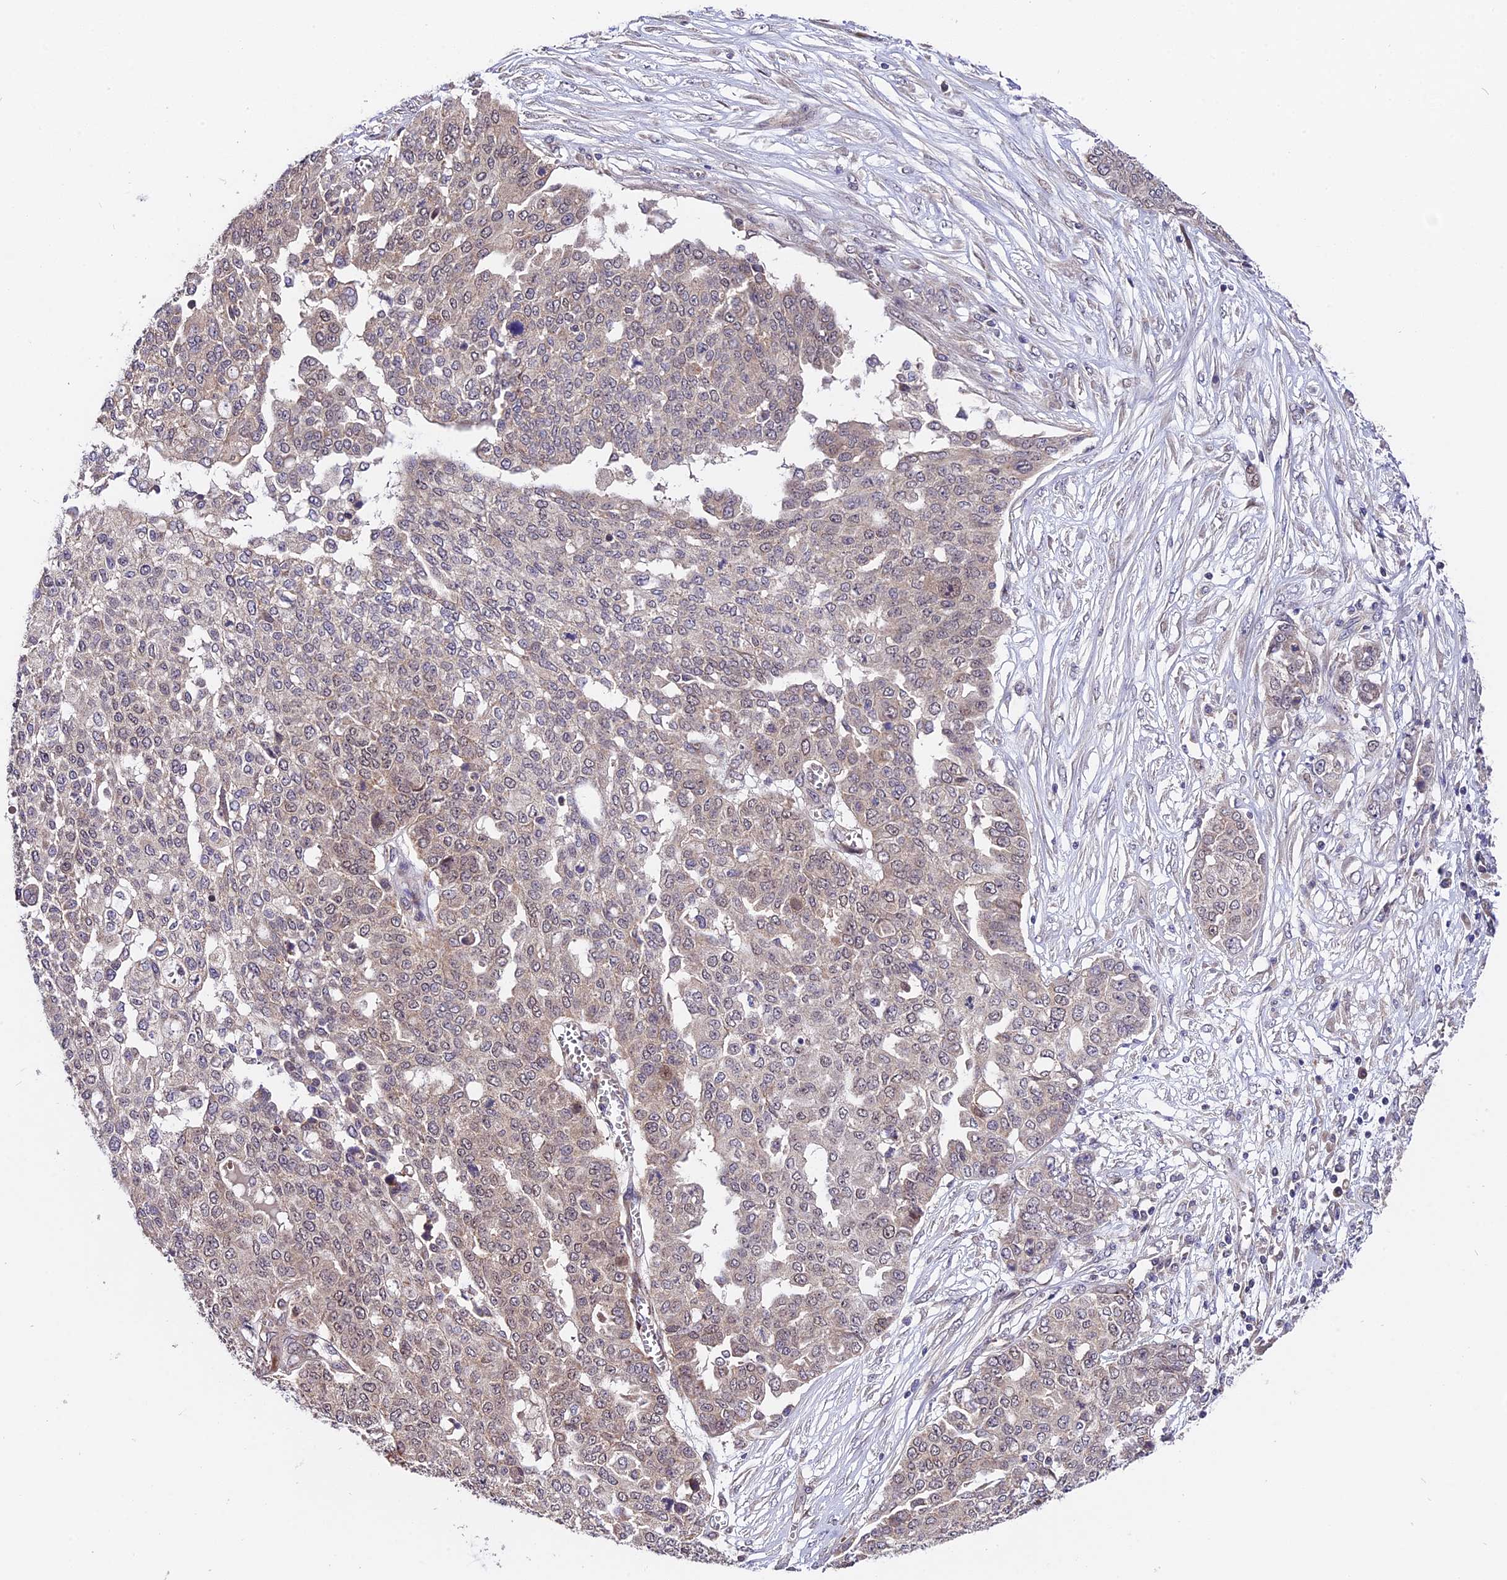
{"staining": {"intensity": "weak", "quantity": "25%-75%", "location": "cytoplasmic/membranous"}, "tissue": "ovarian cancer", "cell_type": "Tumor cells", "image_type": "cancer", "snomed": [{"axis": "morphology", "description": "Cystadenocarcinoma, serous, NOS"}, {"axis": "topography", "description": "Soft tissue"}, {"axis": "topography", "description": "Ovary"}], "caption": "Brown immunohistochemical staining in serous cystadenocarcinoma (ovarian) displays weak cytoplasmic/membranous expression in about 25%-75% of tumor cells. (DAB (3,3'-diaminobenzidine) = brown stain, brightfield microscopy at high magnification).", "gene": "TRMT1", "patient": {"sex": "female", "age": 57}}